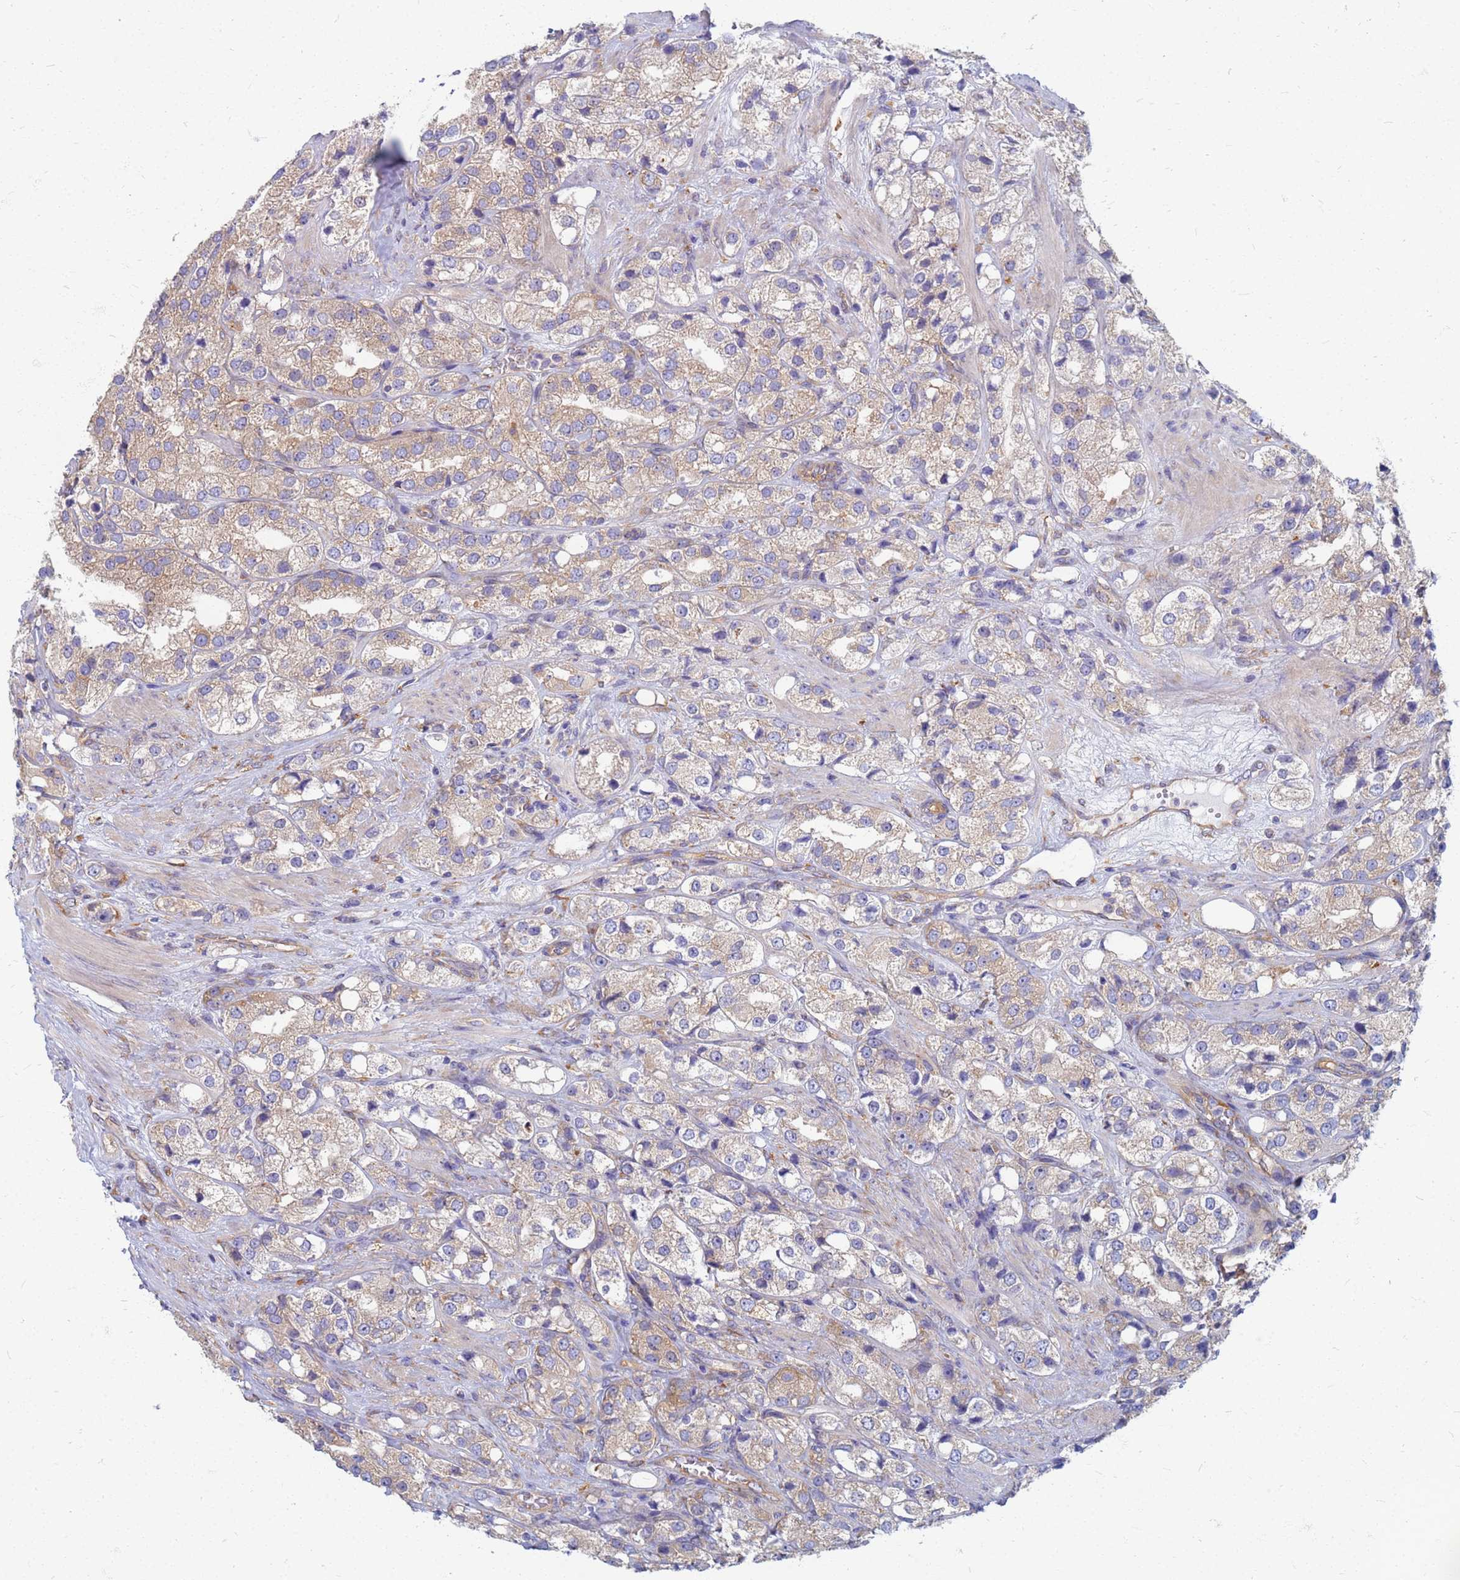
{"staining": {"intensity": "weak", "quantity": "25%-75%", "location": "cytoplasmic/membranous"}, "tissue": "prostate cancer", "cell_type": "Tumor cells", "image_type": "cancer", "snomed": [{"axis": "morphology", "description": "Adenocarcinoma, NOS"}, {"axis": "topography", "description": "Prostate"}], "caption": "High-magnification brightfield microscopy of prostate cancer (adenocarcinoma) stained with DAB (3,3'-diaminobenzidine) (brown) and counterstained with hematoxylin (blue). tumor cells exhibit weak cytoplasmic/membranous staining is present in about25%-75% of cells. (Brightfield microscopy of DAB IHC at high magnification).", "gene": "EEA1", "patient": {"sex": "male", "age": 79}}